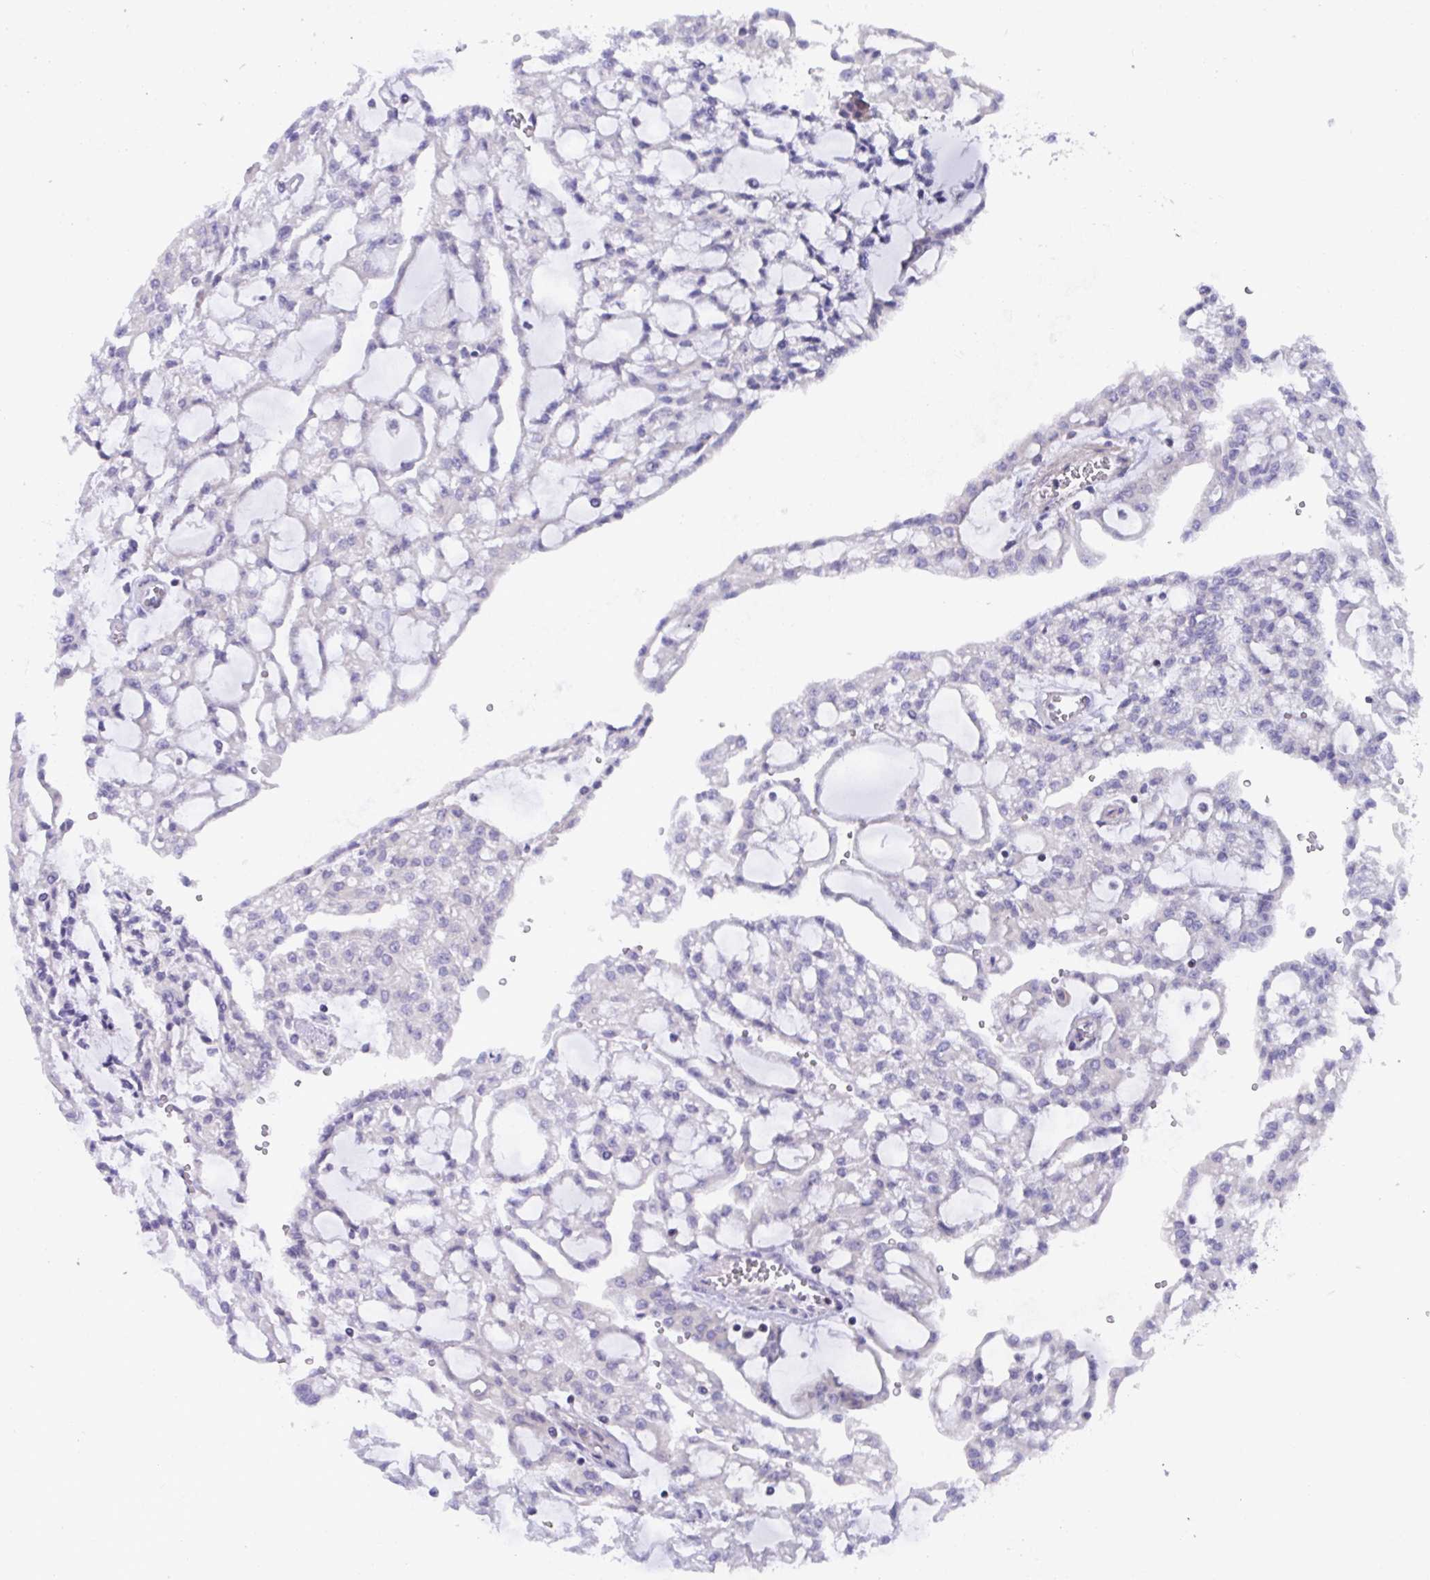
{"staining": {"intensity": "negative", "quantity": "none", "location": "none"}, "tissue": "renal cancer", "cell_type": "Tumor cells", "image_type": "cancer", "snomed": [{"axis": "morphology", "description": "Adenocarcinoma, NOS"}, {"axis": "topography", "description": "Kidney"}], "caption": "DAB immunohistochemical staining of human renal cancer (adenocarcinoma) displays no significant expression in tumor cells. (DAB IHC, high magnification).", "gene": "SNX11", "patient": {"sex": "male", "age": 63}}